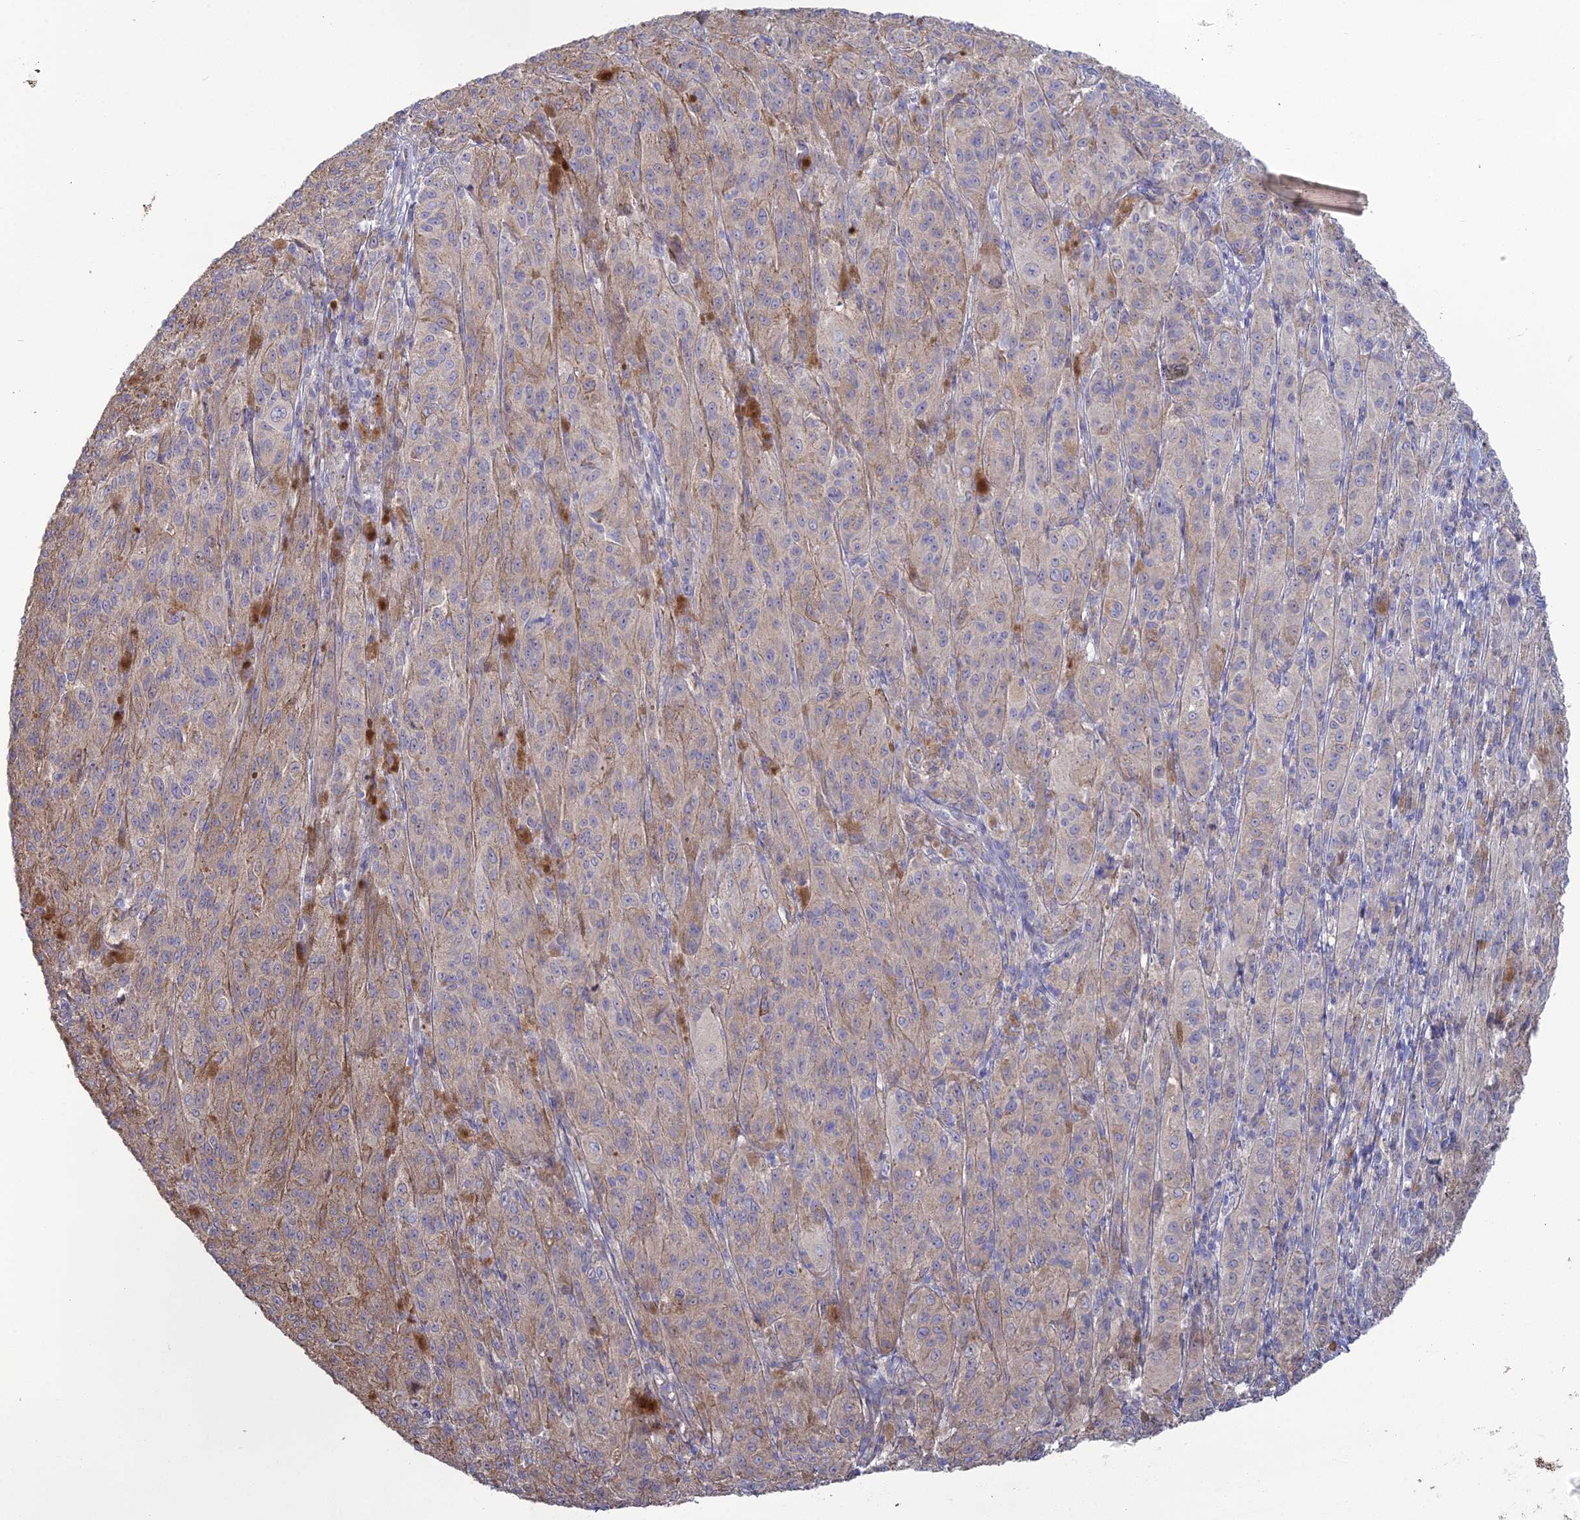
{"staining": {"intensity": "weak", "quantity": "<25%", "location": "cytoplasmic/membranous"}, "tissue": "melanoma", "cell_type": "Tumor cells", "image_type": "cancer", "snomed": [{"axis": "morphology", "description": "Malignant melanoma, NOS"}, {"axis": "topography", "description": "Skin"}], "caption": "Micrograph shows no significant protein expression in tumor cells of melanoma.", "gene": "ARL16", "patient": {"sex": "female", "age": 52}}